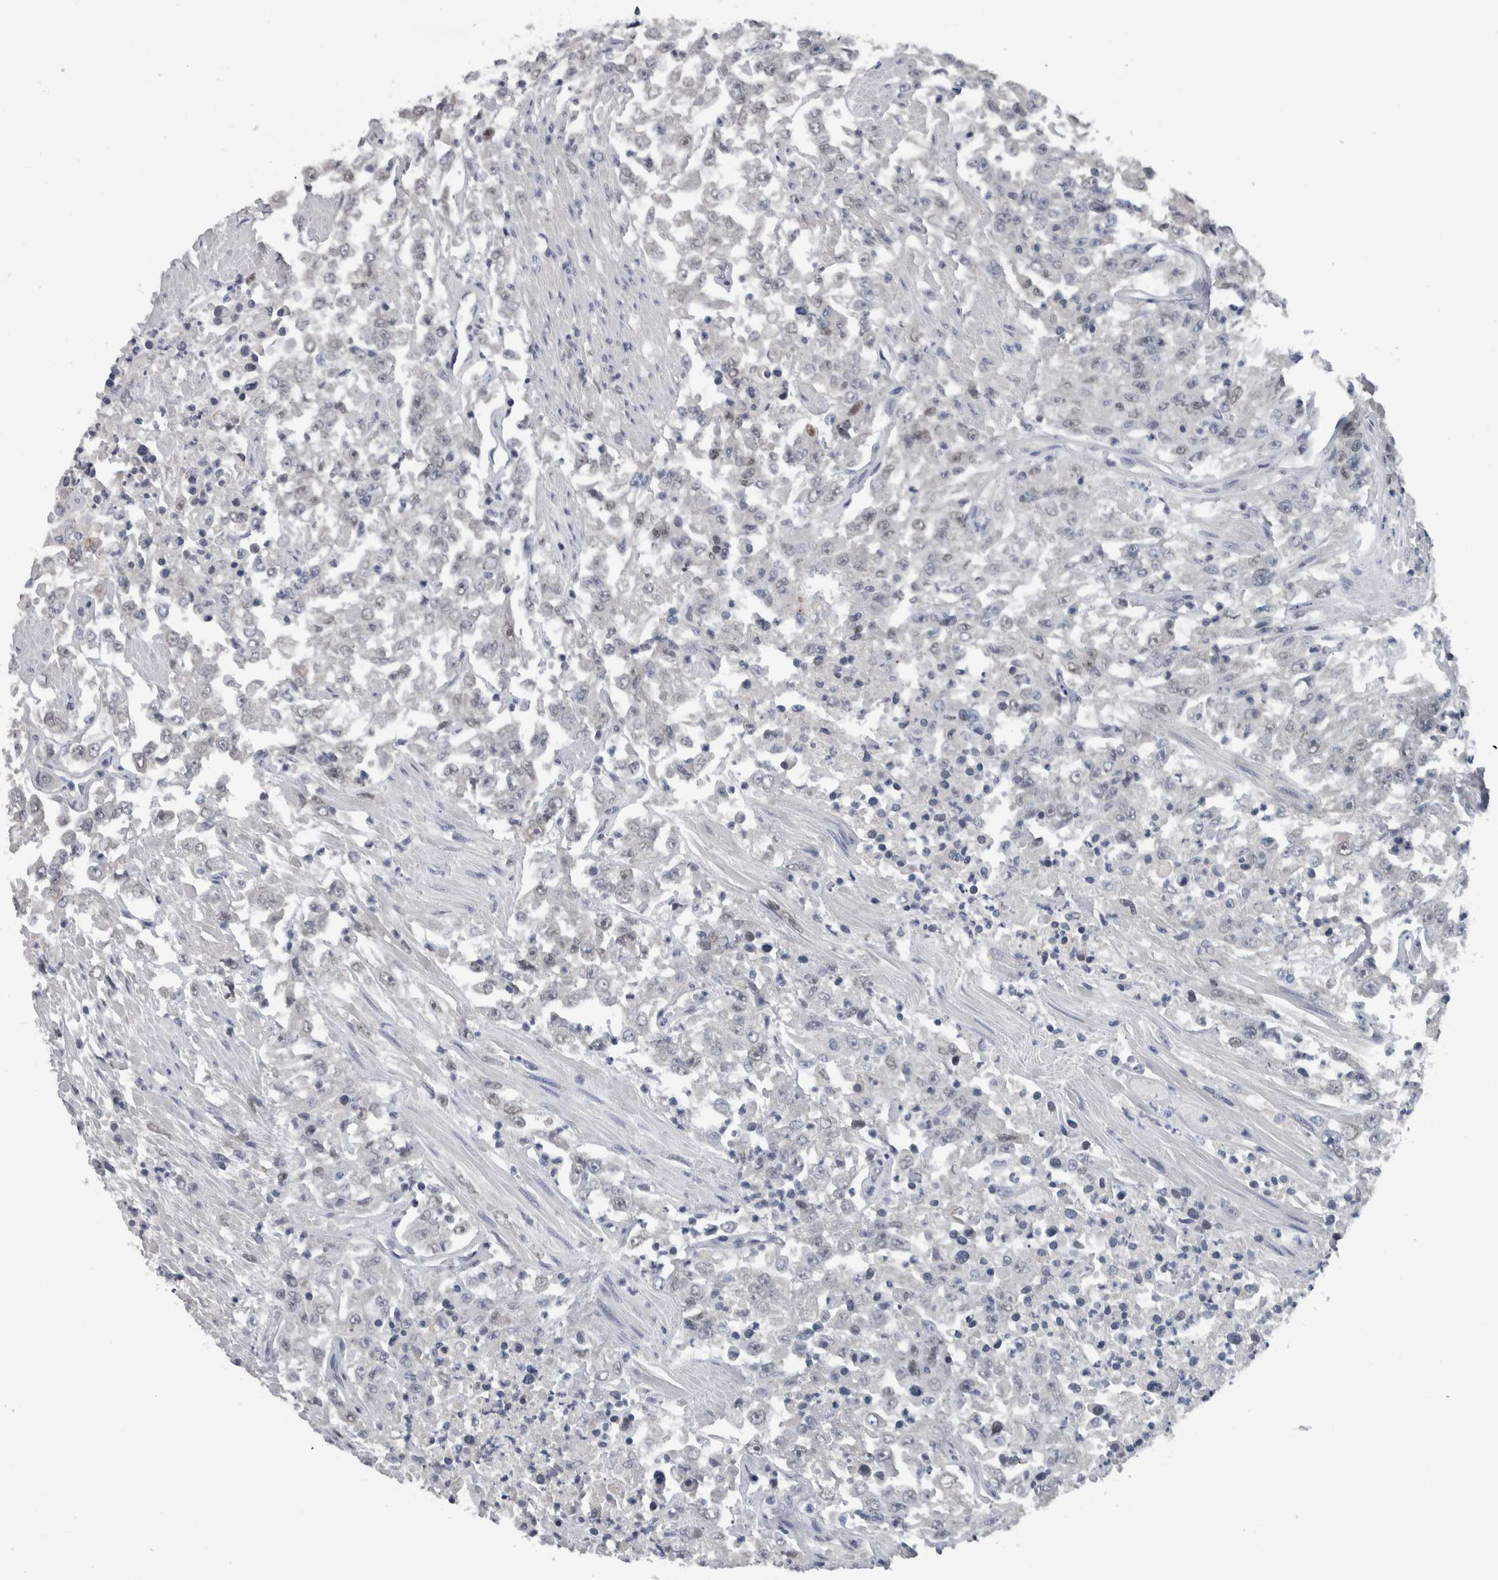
{"staining": {"intensity": "negative", "quantity": "none", "location": "none"}, "tissue": "urothelial cancer", "cell_type": "Tumor cells", "image_type": "cancer", "snomed": [{"axis": "morphology", "description": "Urothelial carcinoma, High grade"}, {"axis": "topography", "description": "Urinary bladder"}], "caption": "High-grade urothelial carcinoma stained for a protein using immunohistochemistry (IHC) displays no positivity tumor cells.", "gene": "ZBTB21", "patient": {"sex": "male", "age": 46}}